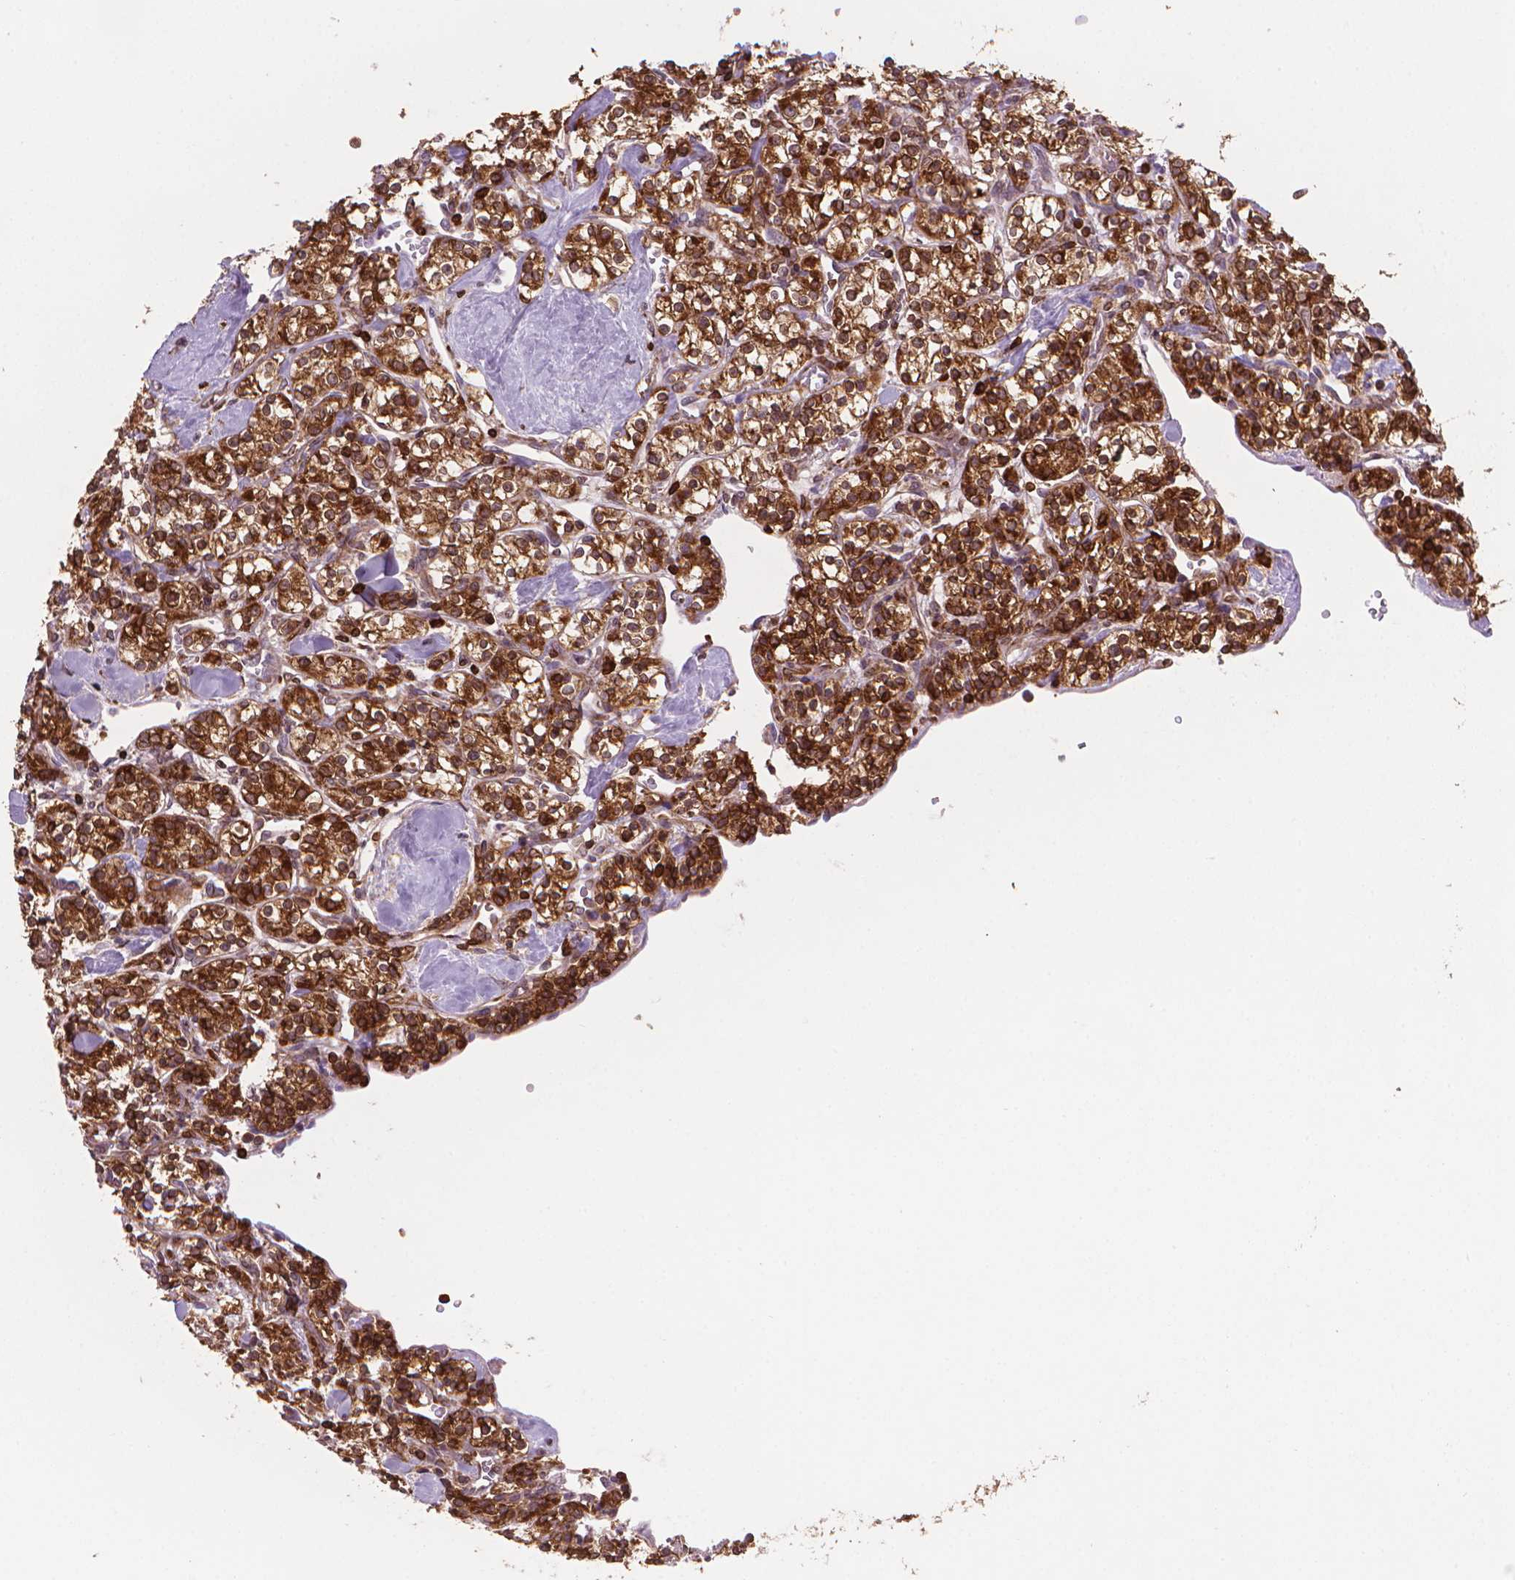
{"staining": {"intensity": "strong", "quantity": ">75%", "location": "cytoplasmic/membranous"}, "tissue": "renal cancer", "cell_type": "Tumor cells", "image_type": "cancer", "snomed": [{"axis": "morphology", "description": "Adenocarcinoma, NOS"}, {"axis": "topography", "description": "Kidney"}], "caption": "IHC of renal cancer exhibits high levels of strong cytoplasmic/membranous staining in approximately >75% of tumor cells.", "gene": "BCL2", "patient": {"sex": "male", "age": 77}}